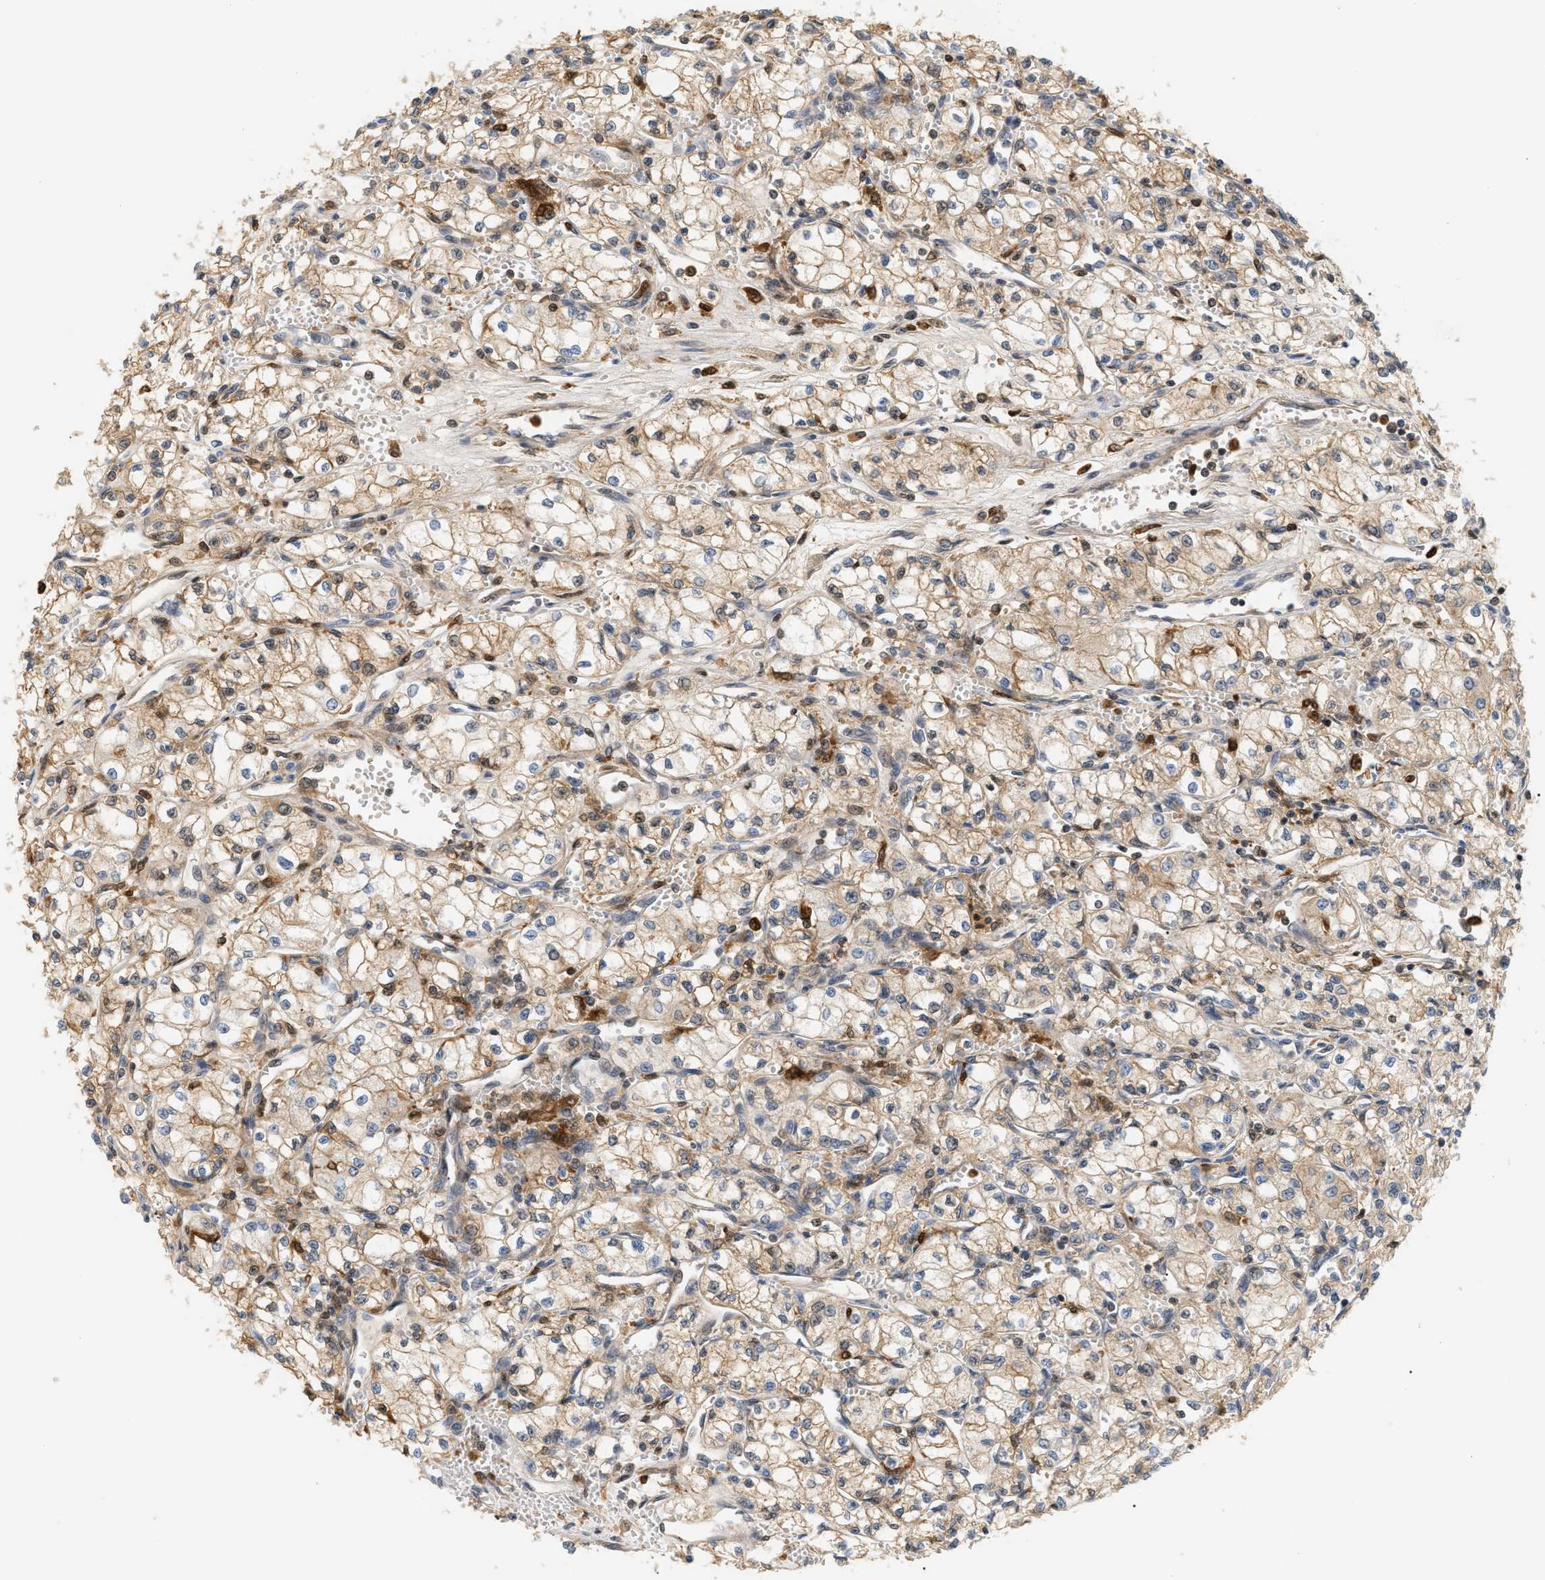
{"staining": {"intensity": "weak", "quantity": ">75%", "location": "cytoplasmic/membranous"}, "tissue": "renal cancer", "cell_type": "Tumor cells", "image_type": "cancer", "snomed": [{"axis": "morphology", "description": "Normal tissue, NOS"}, {"axis": "morphology", "description": "Adenocarcinoma, NOS"}, {"axis": "topography", "description": "Kidney"}], "caption": "Immunohistochemical staining of human renal cancer (adenocarcinoma) displays low levels of weak cytoplasmic/membranous protein positivity in about >75% of tumor cells. (brown staining indicates protein expression, while blue staining denotes nuclei).", "gene": "PYCARD", "patient": {"sex": "male", "age": 59}}